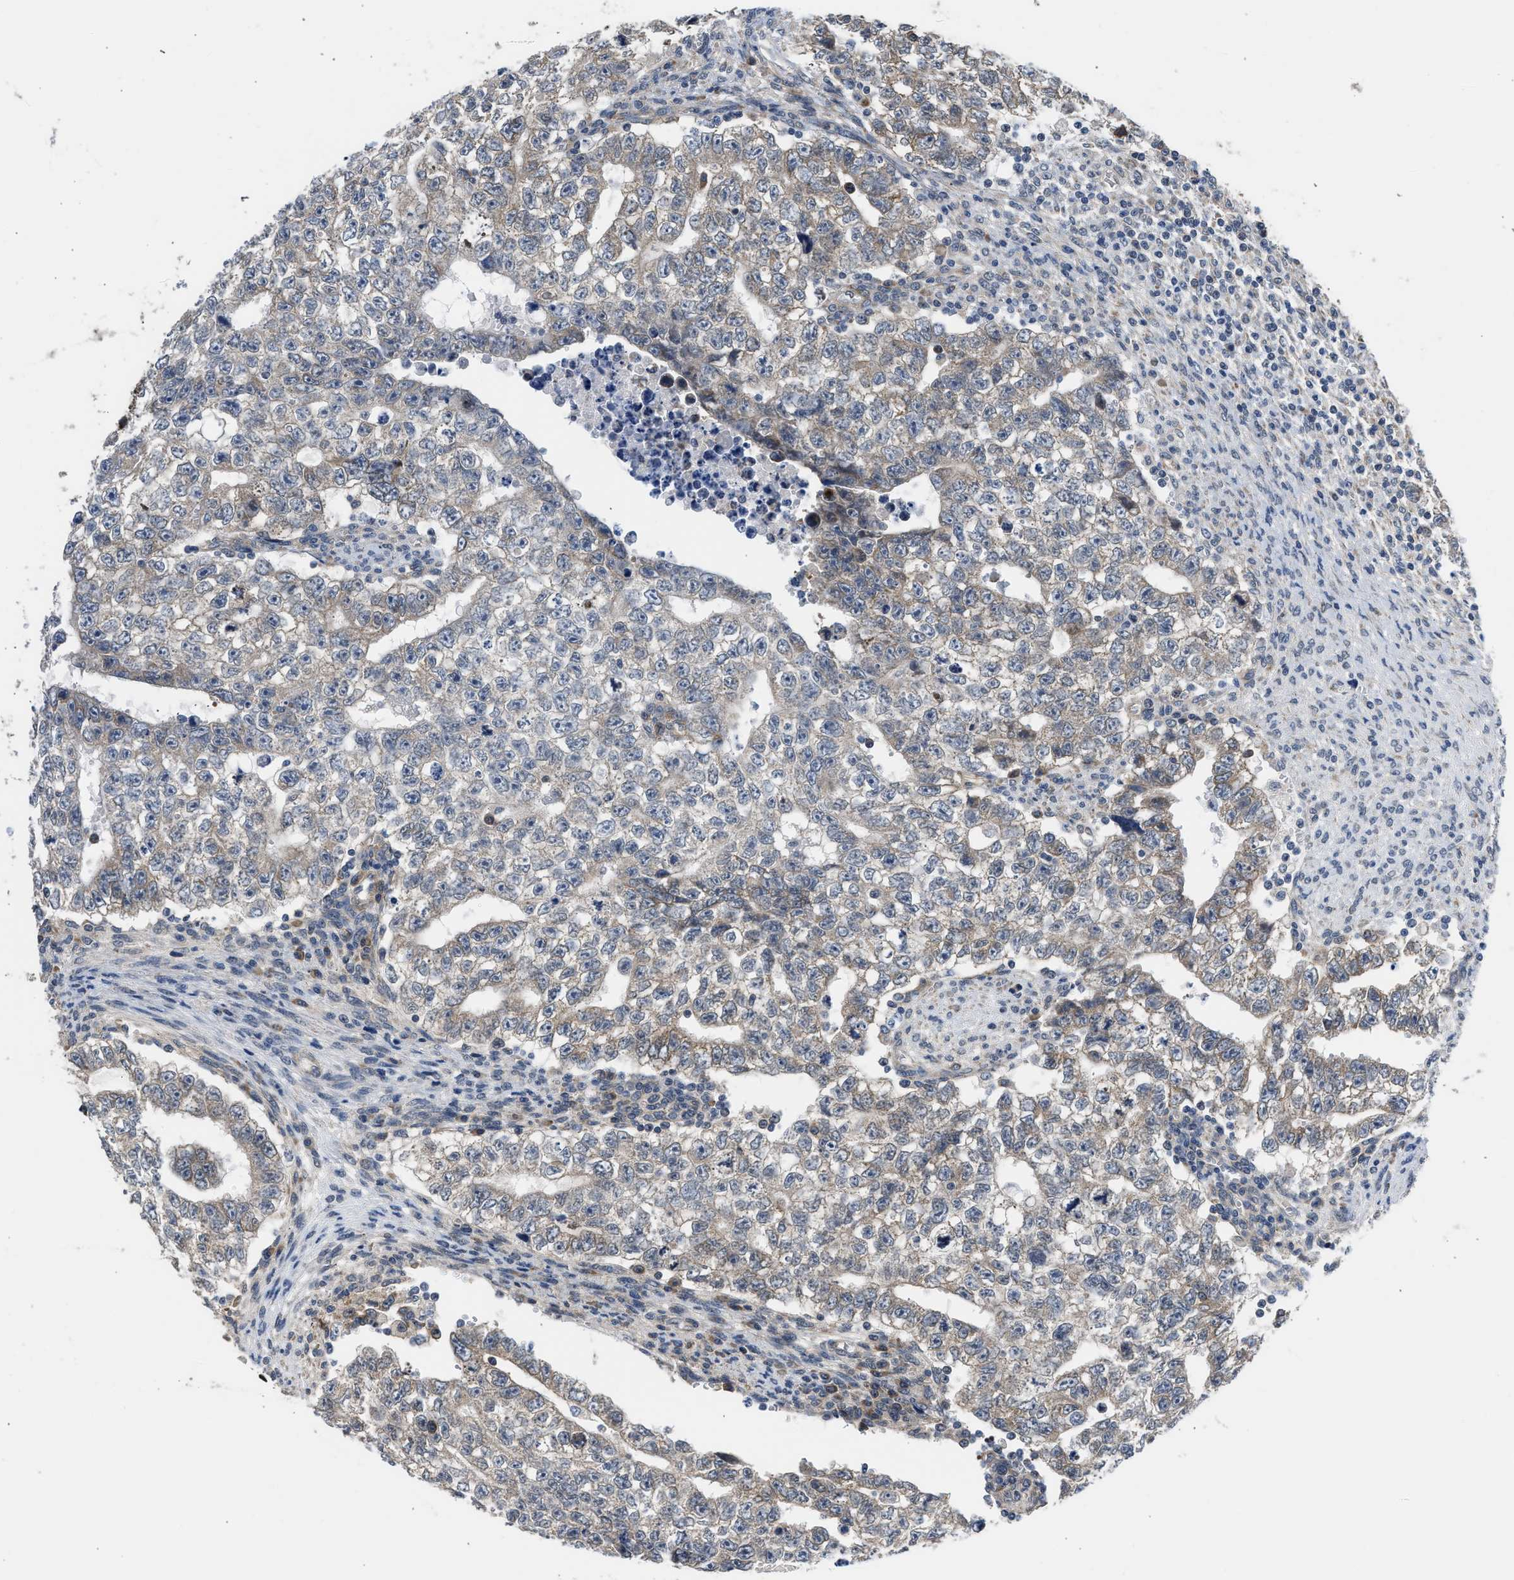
{"staining": {"intensity": "moderate", "quantity": "25%-75%", "location": "cytoplasmic/membranous"}, "tissue": "testis cancer", "cell_type": "Tumor cells", "image_type": "cancer", "snomed": [{"axis": "morphology", "description": "Seminoma, NOS"}, {"axis": "morphology", "description": "Carcinoma, Embryonal, NOS"}, {"axis": "topography", "description": "Testis"}], "caption": "IHC micrograph of human testis seminoma stained for a protein (brown), which displays medium levels of moderate cytoplasmic/membranous expression in approximately 25%-75% of tumor cells.", "gene": "POLG2", "patient": {"sex": "male", "age": 38}}